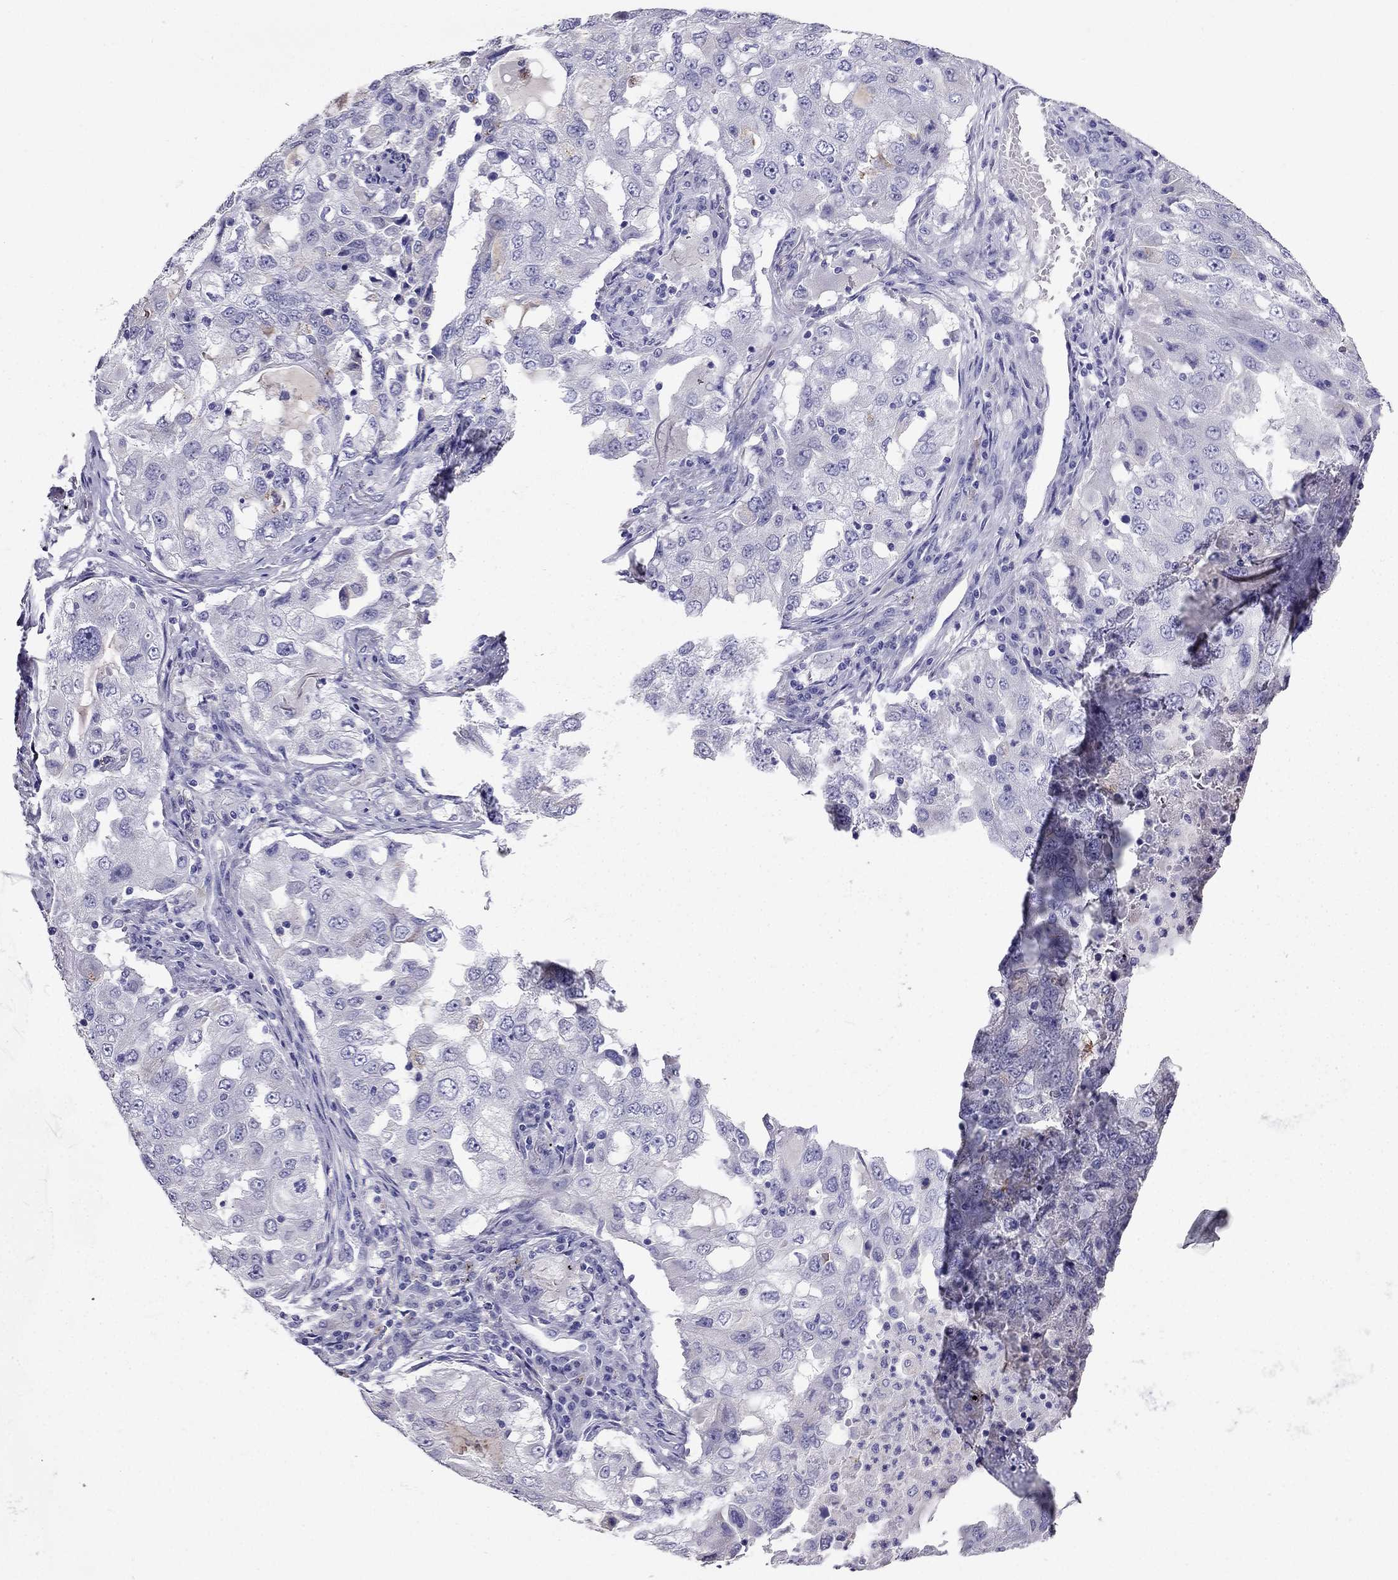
{"staining": {"intensity": "negative", "quantity": "none", "location": "none"}, "tissue": "lung cancer", "cell_type": "Tumor cells", "image_type": "cancer", "snomed": [{"axis": "morphology", "description": "Adenocarcinoma, NOS"}, {"axis": "topography", "description": "Lung"}], "caption": "Tumor cells show no significant protein positivity in lung cancer.", "gene": "PTH", "patient": {"sex": "female", "age": 61}}